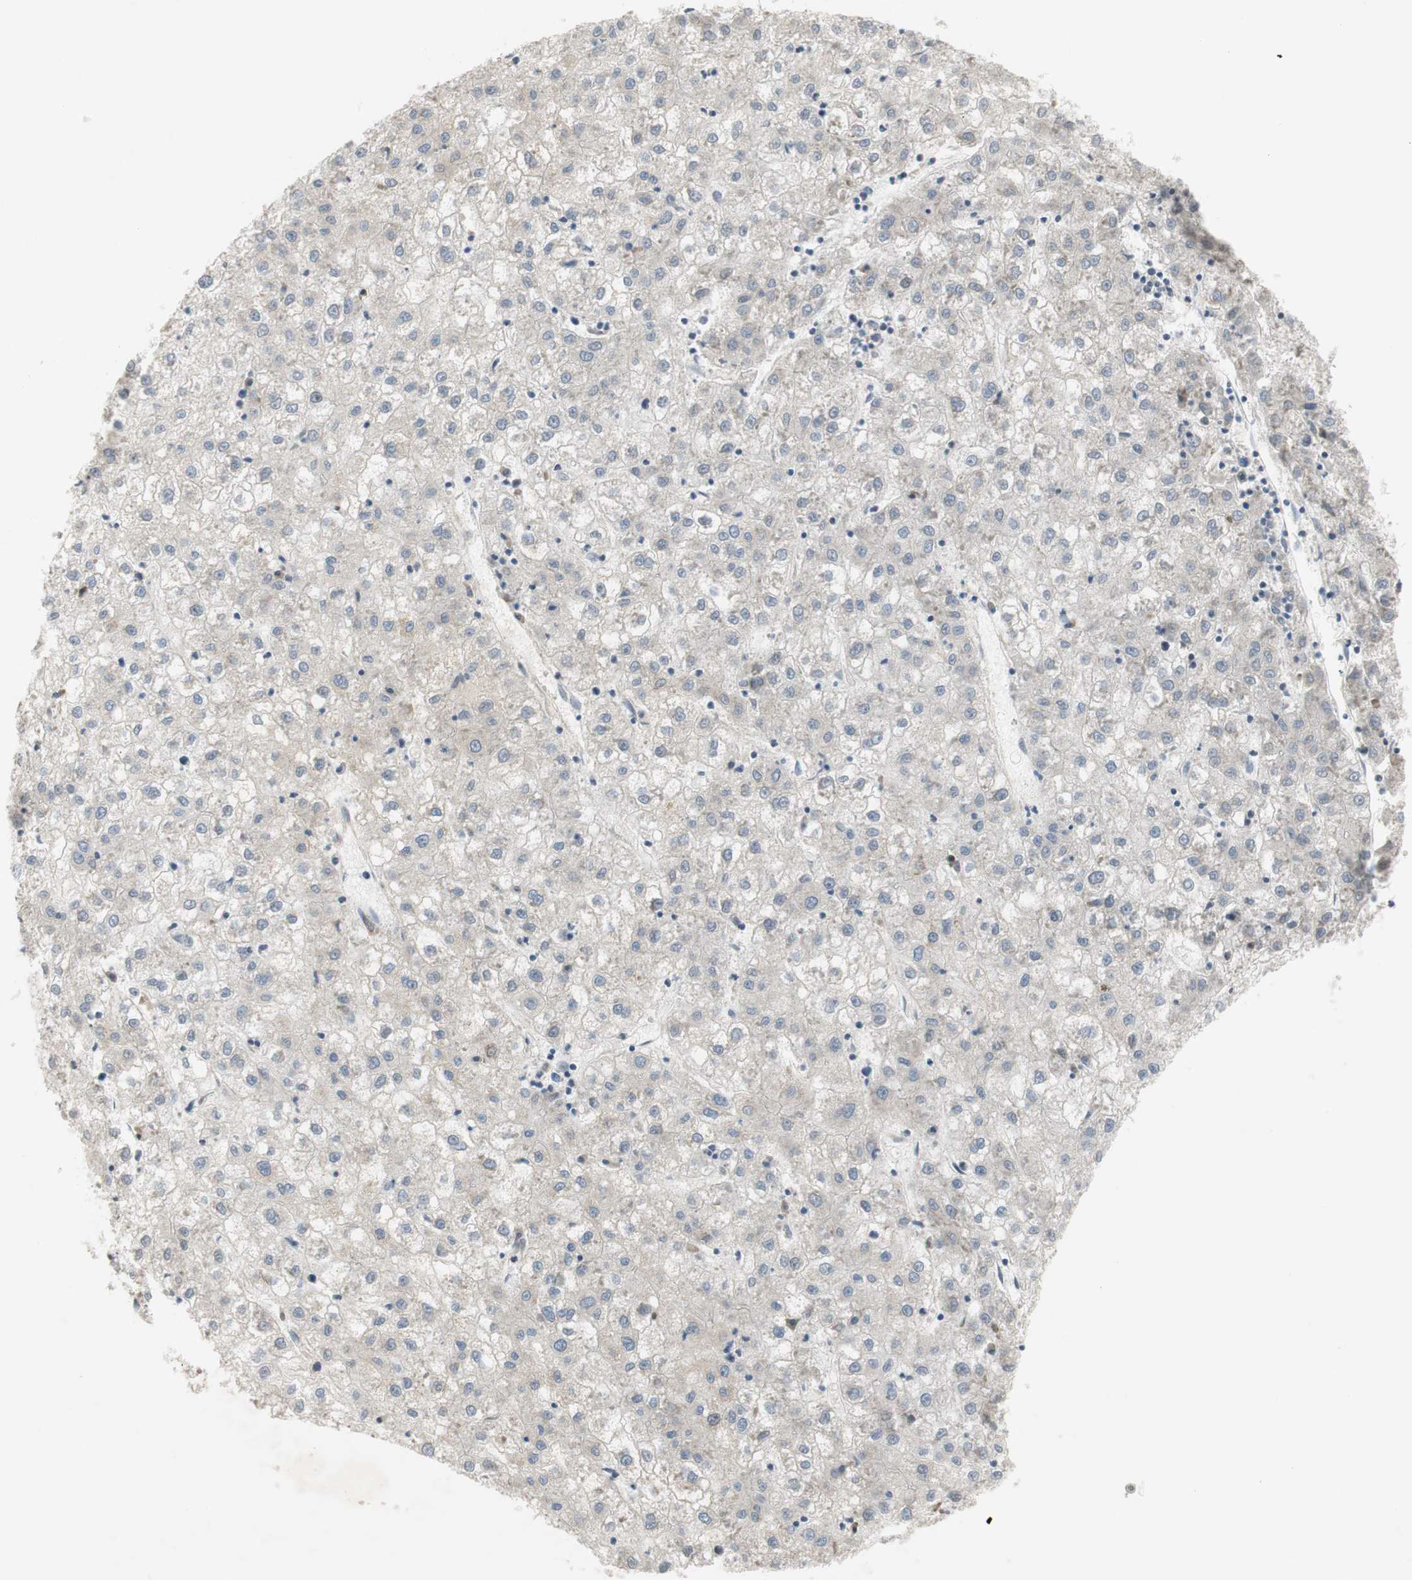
{"staining": {"intensity": "negative", "quantity": "none", "location": "none"}, "tissue": "liver cancer", "cell_type": "Tumor cells", "image_type": "cancer", "snomed": [{"axis": "morphology", "description": "Carcinoma, Hepatocellular, NOS"}, {"axis": "topography", "description": "Liver"}], "caption": "Liver cancer stained for a protein using immunohistochemistry (IHC) exhibits no expression tumor cells.", "gene": "TACR3", "patient": {"sex": "male", "age": 72}}